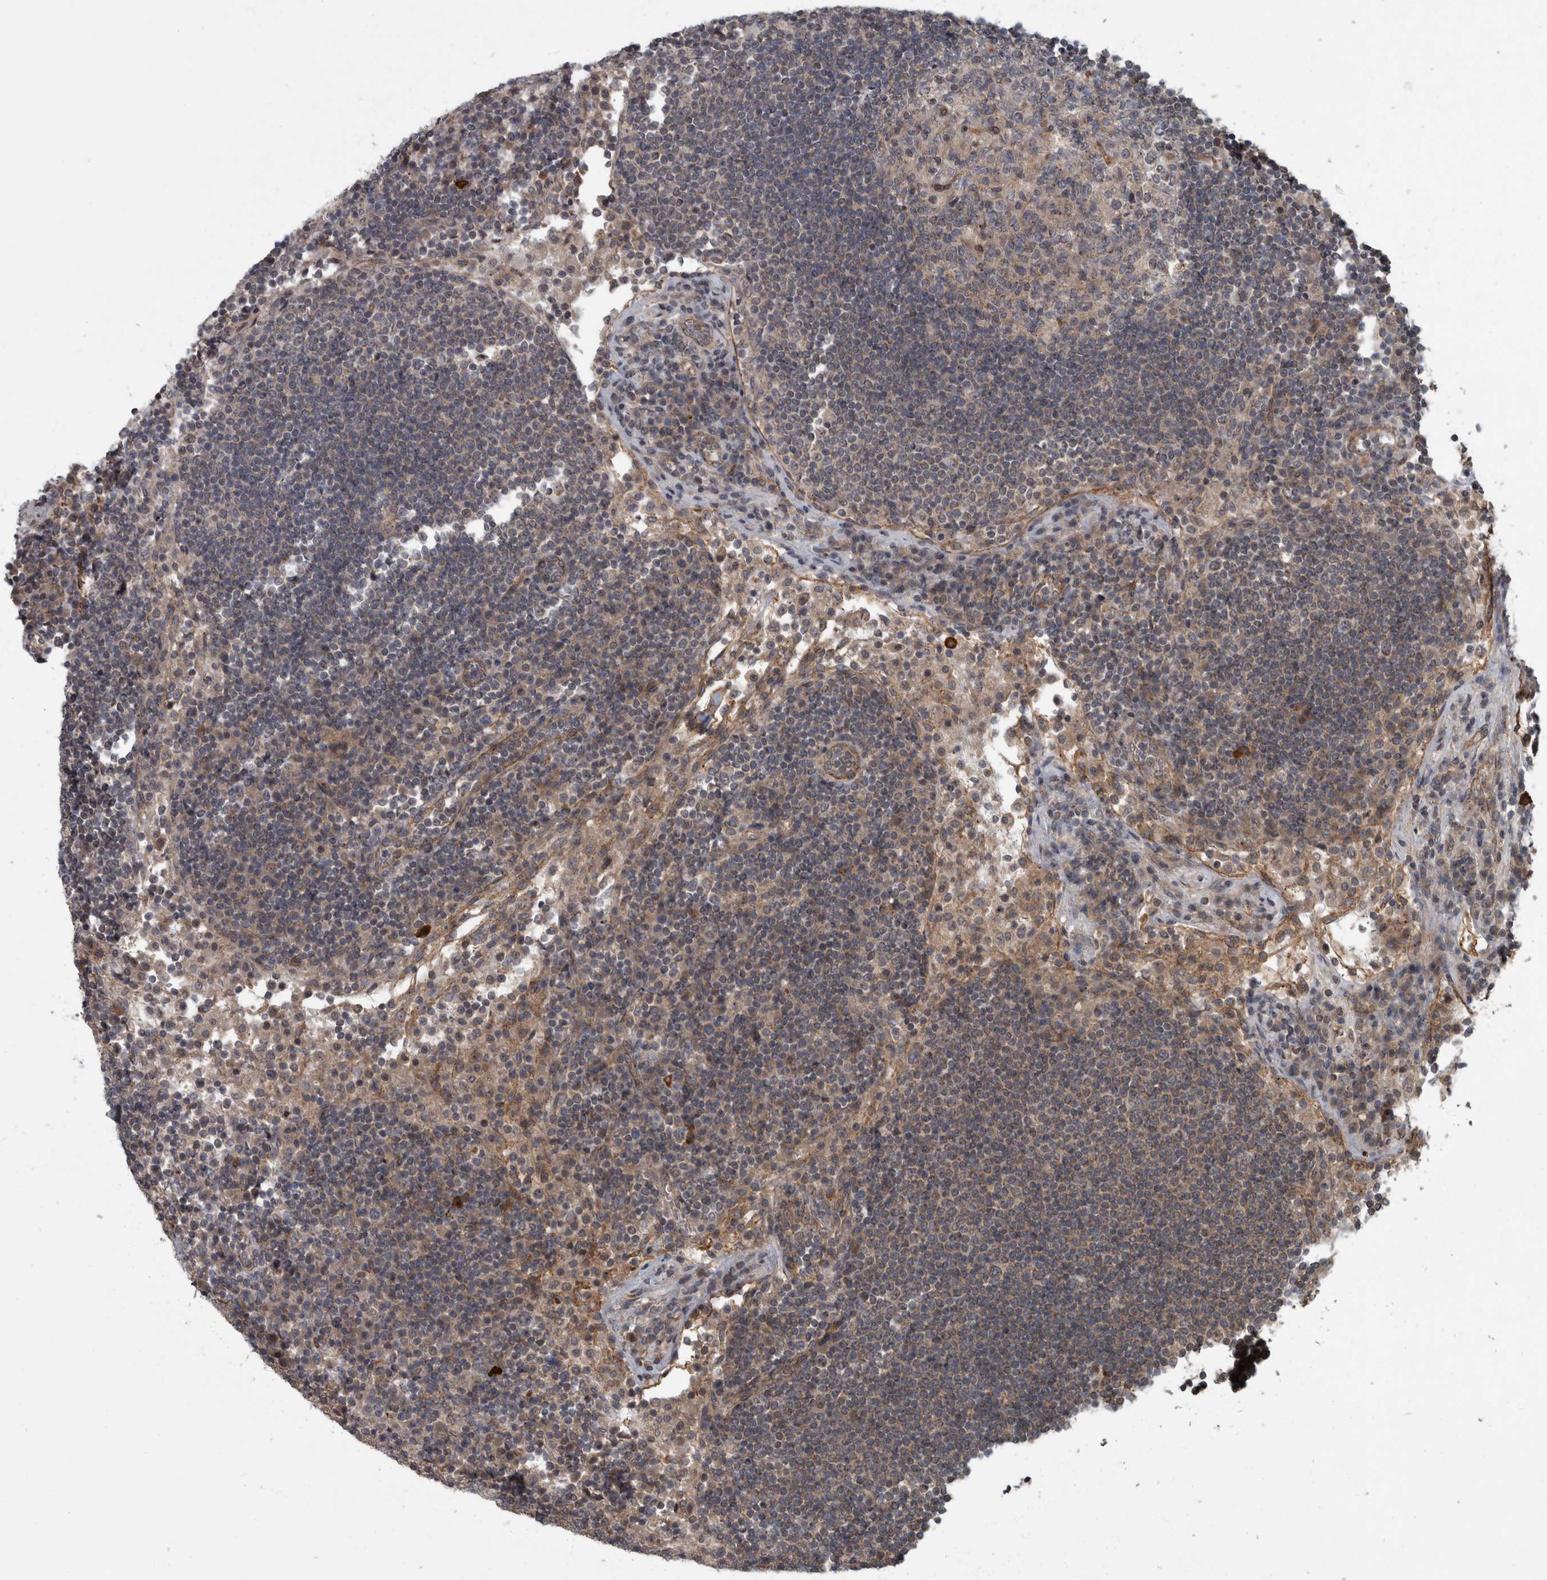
{"staining": {"intensity": "weak", "quantity": "<25%", "location": "cytoplasmic/membranous"}, "tissue": "lymph node", "cell_type": "Germinal center cells", "image_type": "normal", "snomed": [{"axis": "morphology", "description": "Normal tissue, NOS"}, {"axis": "topography", "description": "Lymph node"}], "caption": "This is an immunohistochemistry photomicrograph of unremarkable lymph node. There is no positivity in germinal center cells.", "gene": "VEGFD", "patient": {"sex": "female", "age": 53}}